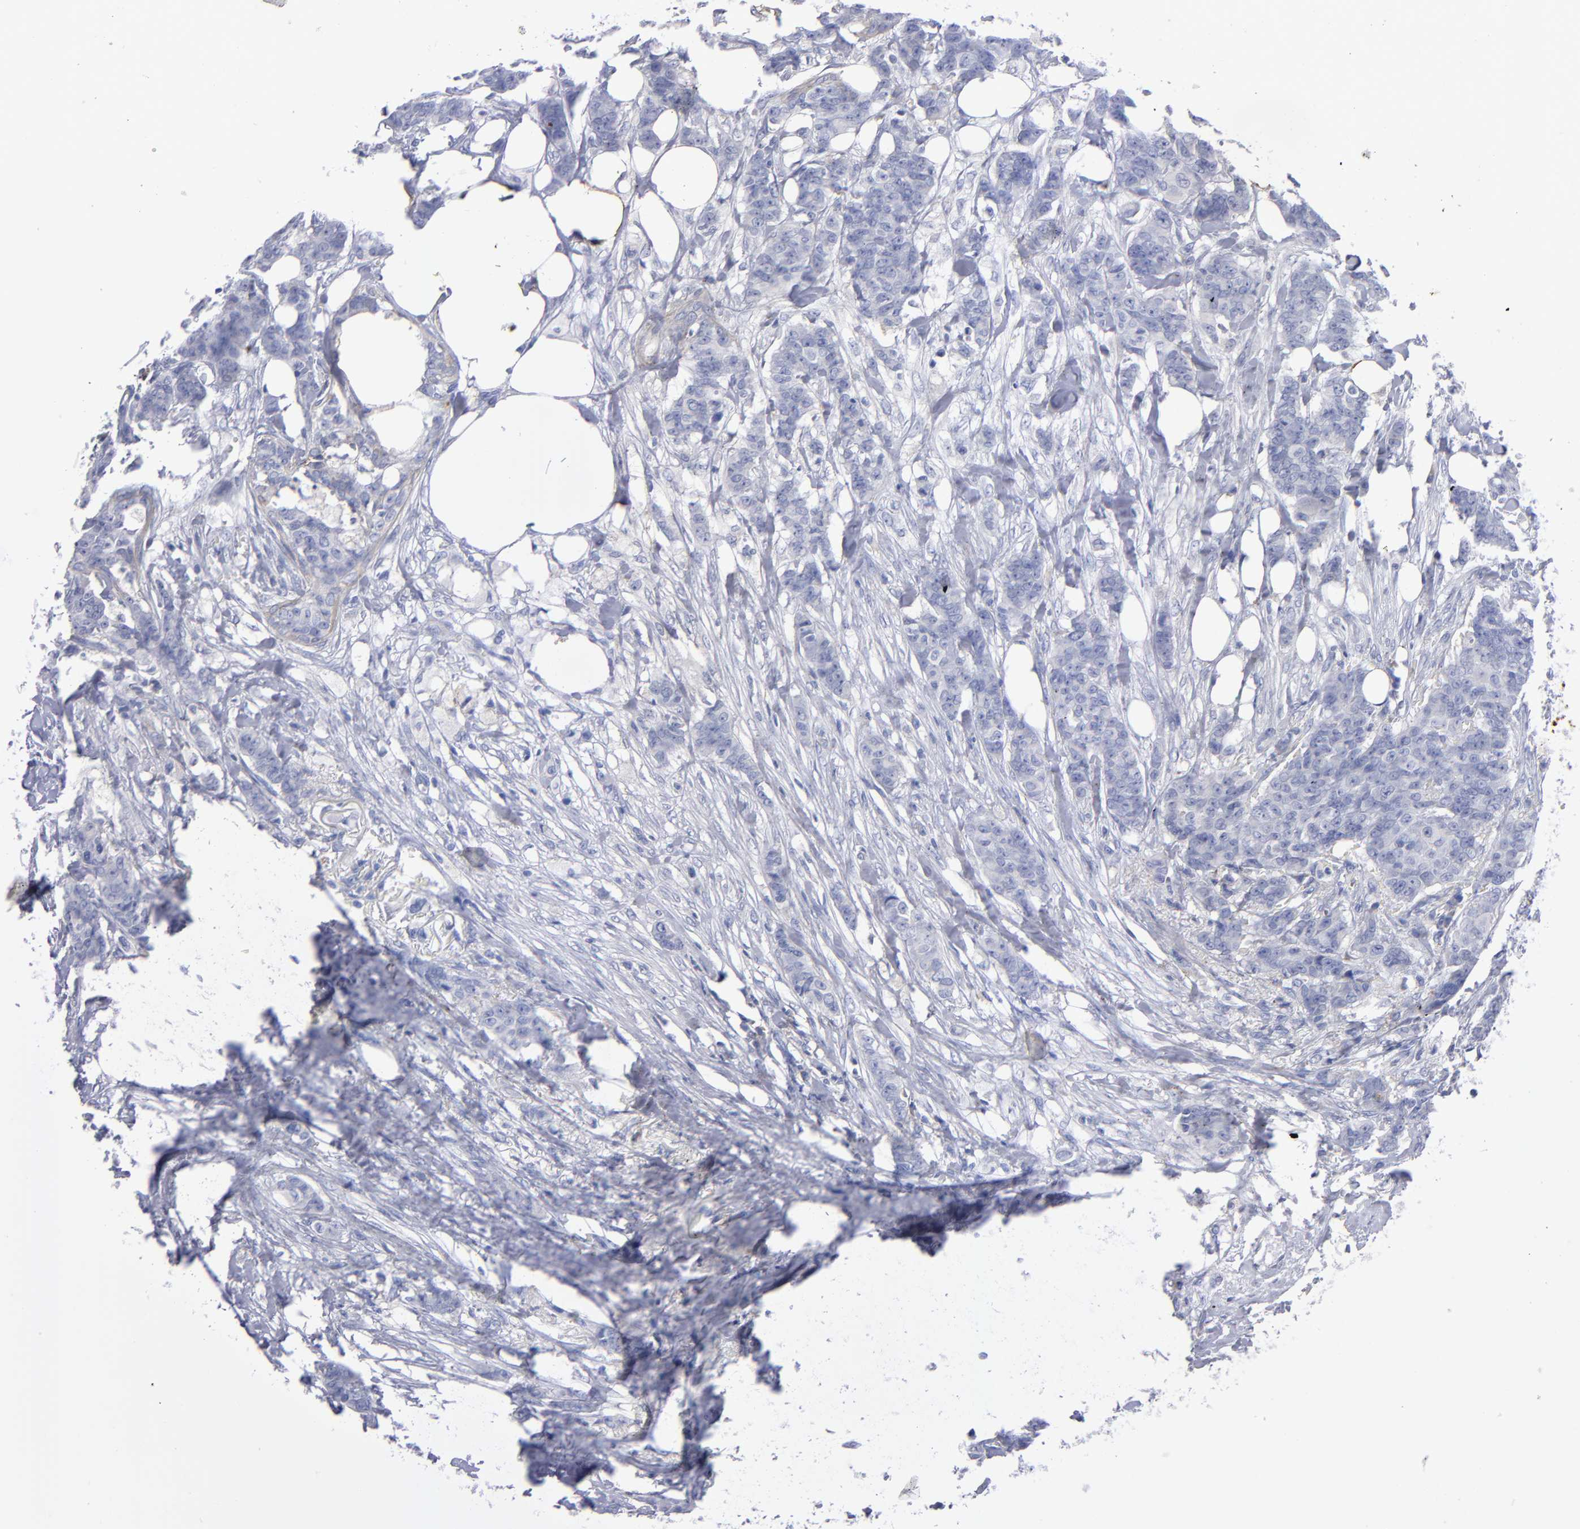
{"staining": {"intensity": "weak", "quantity": "<25%", "location": "cytoplasmic/membranous"}, "tissue": "breast cancer", "cell_type": "Tumor cells", "image_type": "cancer", "snomed": [{"axis": "morphology", "description": "Duct carcinoma"}, {"axis": "topography", "description": "Breast"}], "caption": "This image is of breast invasive ductal carcinoma stained with immunohistochemistry to label a protein in brown with the nuclei are counter-stained blue. There is no staining in tumor cells. (Brightfield microscopy of DAB IHC at high magnification).", "gene": "MFGE8", "patient": {"sex": "female", "age": 40}}